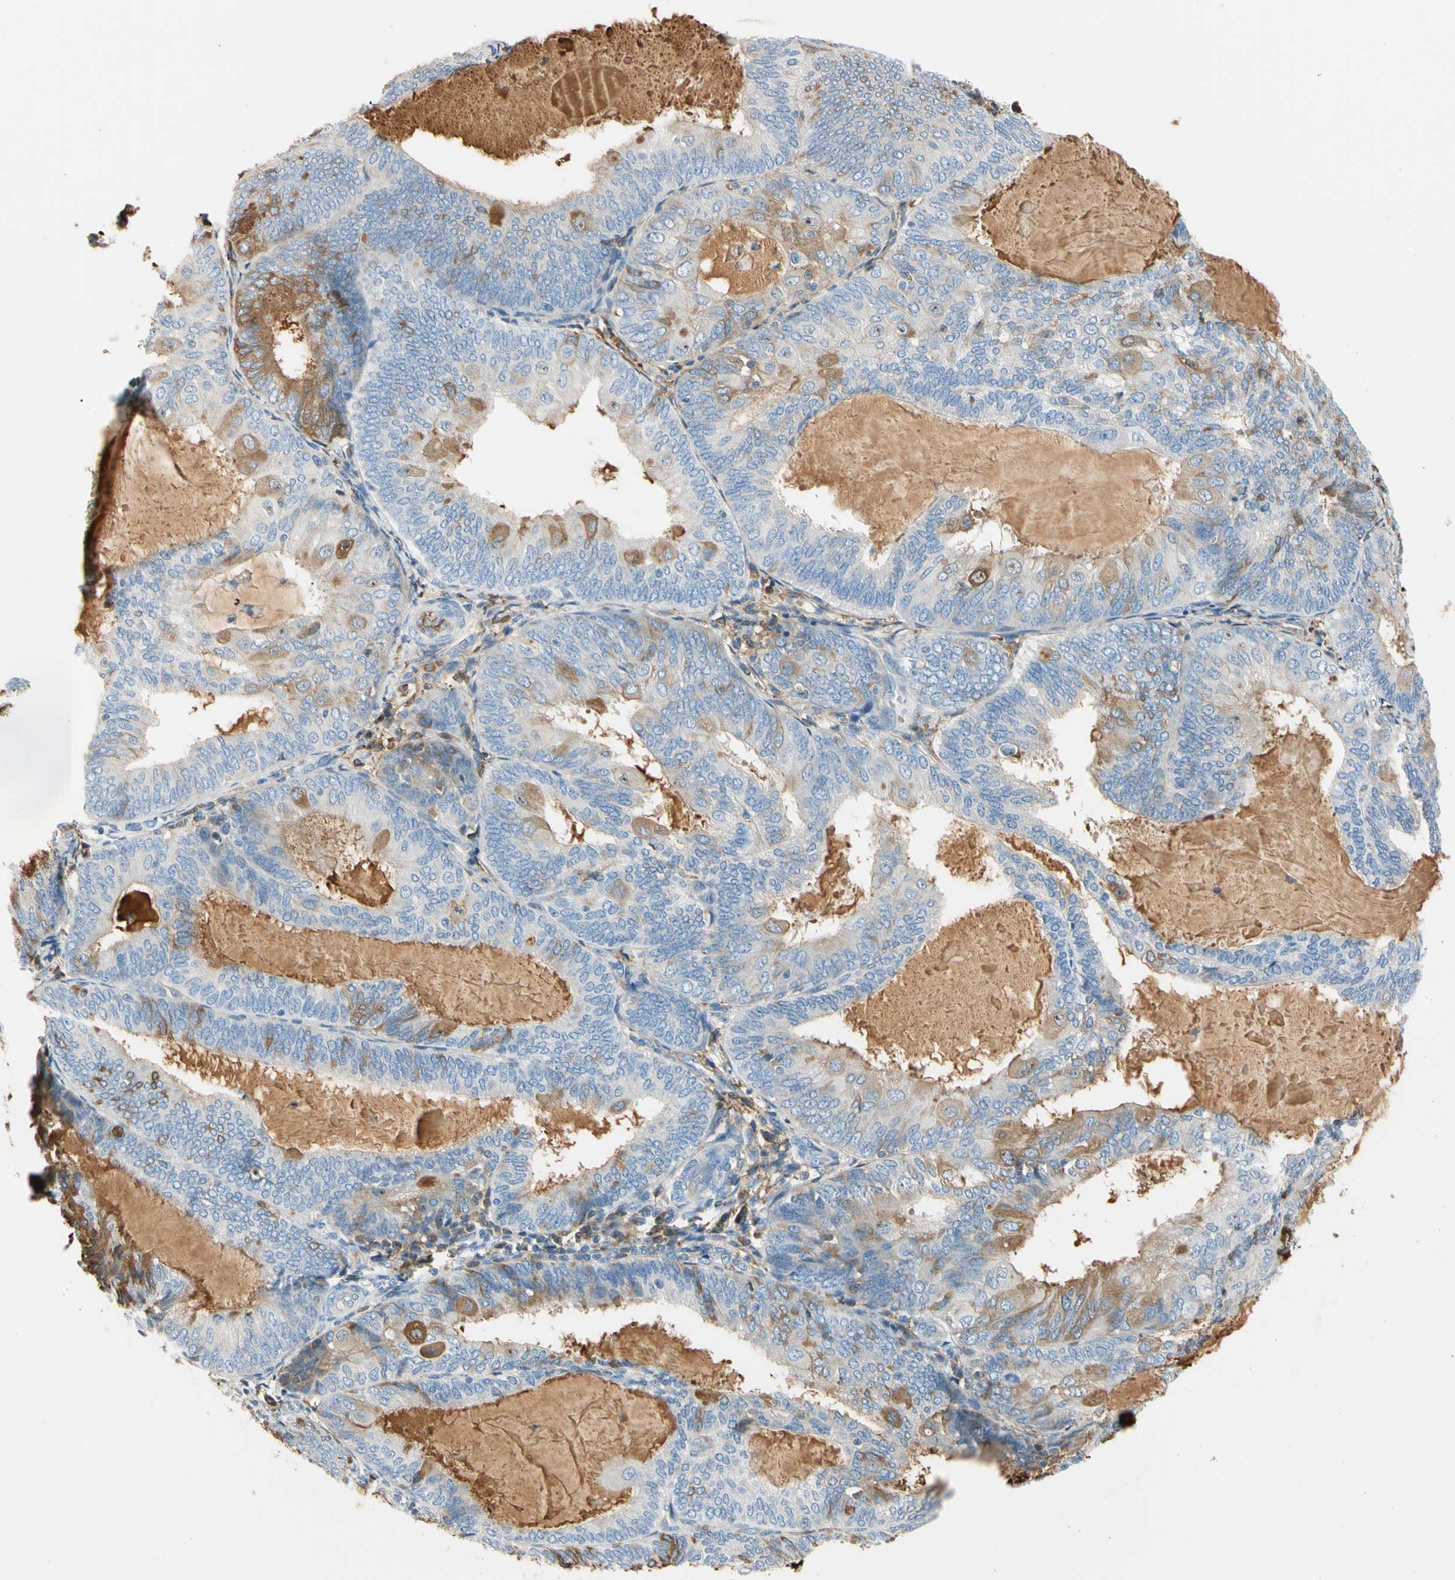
{"staining": {"intensity": "moderate", "quantity": "<25%", "location": "cytoplasmic/membranous"}, "tissue": "endometrial cancer", "cell_type": "Tumor cells", "image_type": "cancer", "snomed": [{"axis": "morphology", "description": "Adenocarcinoma, NOS"}, {"axis": "topography", "description": "Endometrium"}], "caption": "Immunohistochemistry of endometrial cancer shows low levels of moderate cytoplasmic/membranous positivity in about <25% of tumor cells. Immunohistochemistry stains the protein of interest in brown and the nuclei are stained blue.", "gene": "LAMB3", "patient": {"sex": "female", "age": 81}}